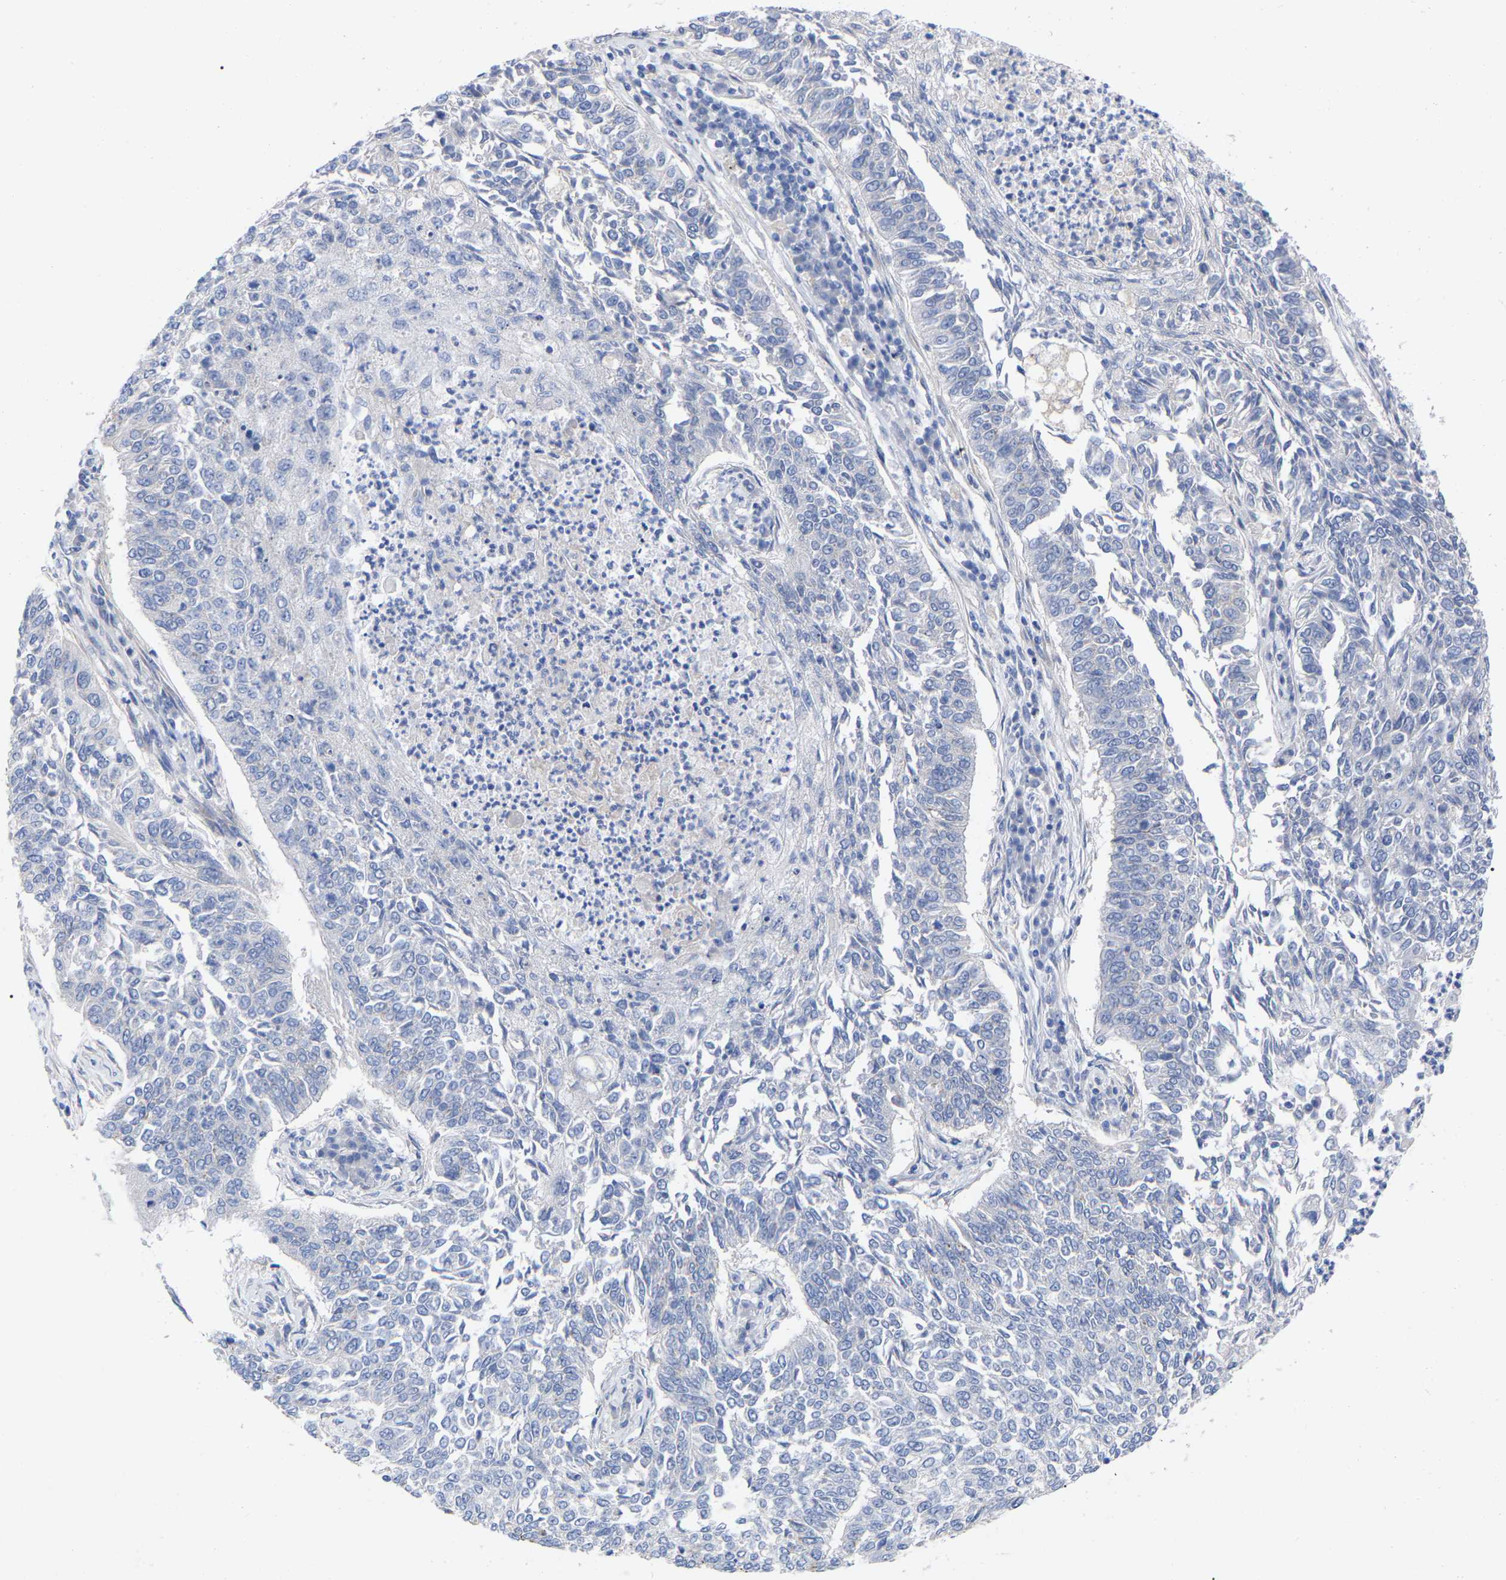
{"staining": {"intensity": "negative", "quantity": "none", "location": "none"}, "tissue": "lung cancer", "cell_type": "Tumor cells", "image_type": "cancer", "snomed": [{"axis": "morphology", "description": "Normal tissue, NOS"}, {"axis": "morphology", "description": "Squamous cell carcinoma, NOS"}, {"axis": "topography", "description": "Cartilage tissue"}, {"axis": "topography", "description": "Bronchus"}, {"axis": "topography", "description": "Lung"}], "caption": "Immunohistochemistry (IHC) image of neoplastic tissue: human lung cancer (squamous cell carcinoma) stained with DAB (3,3'-diaminobenzidine) displays no significant protein expression in tumor cells.", "gene": "HAPLN1", "patient": {"sex": "female", "age": 49}}